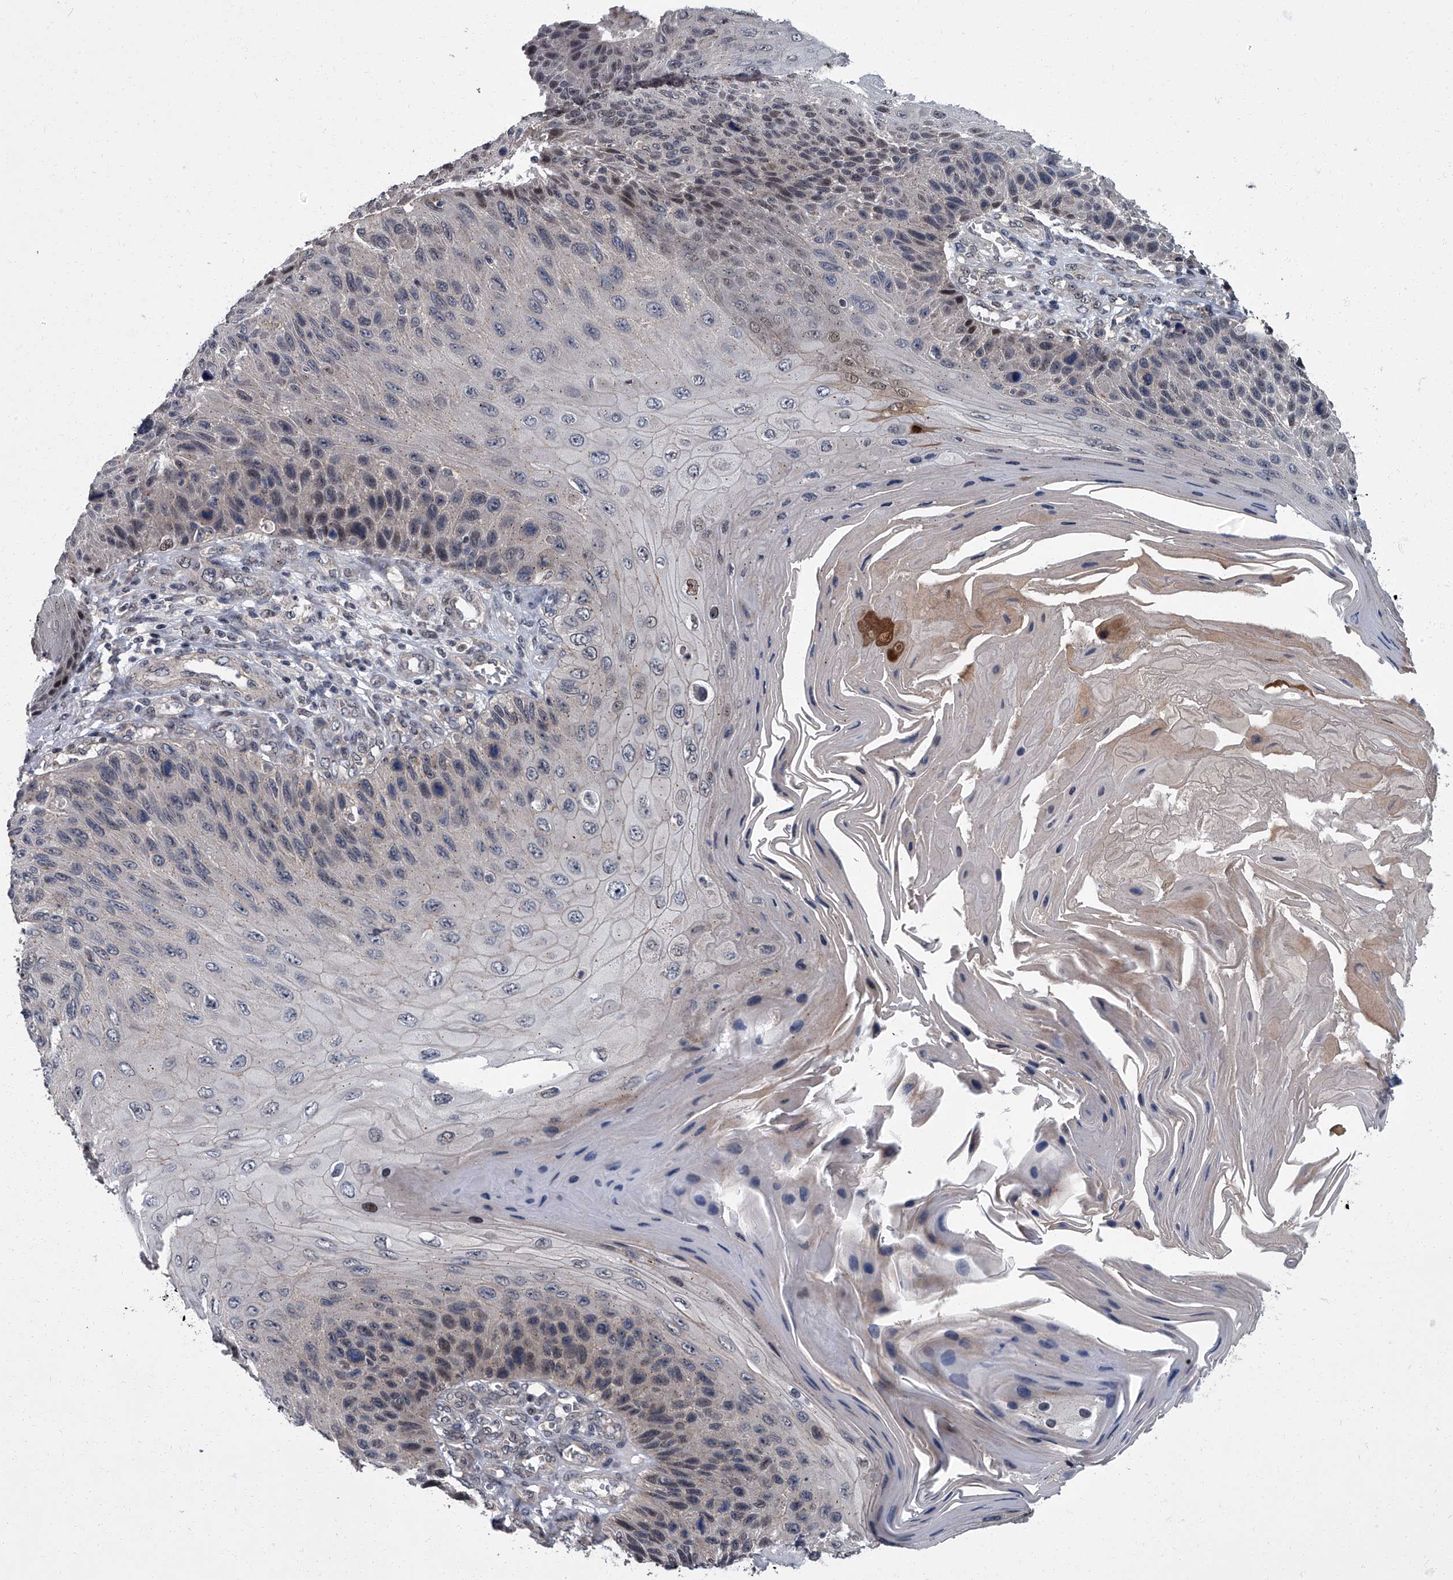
{"staining": {"intensity": "moderate", "quantity": "<25%", "location": "nuclear"}, "tissue": "skin cancer", "cell_type": "Tumor cells", "image_type": "cancer", "snomed": [{"axis": "morphology", "description": "Squamous cell carcinoma, NOS"}, {"axis": "topography", "description": "Skin"}], "caption": "An image showing moderate nuclear positivity in approximately <25% of tumor cells in skin squamous cell carcinoma, as visualized by brown immunohistochemical staining.", "gene": "ZNF274", "patient": {"sex": "female", "age": 88}}